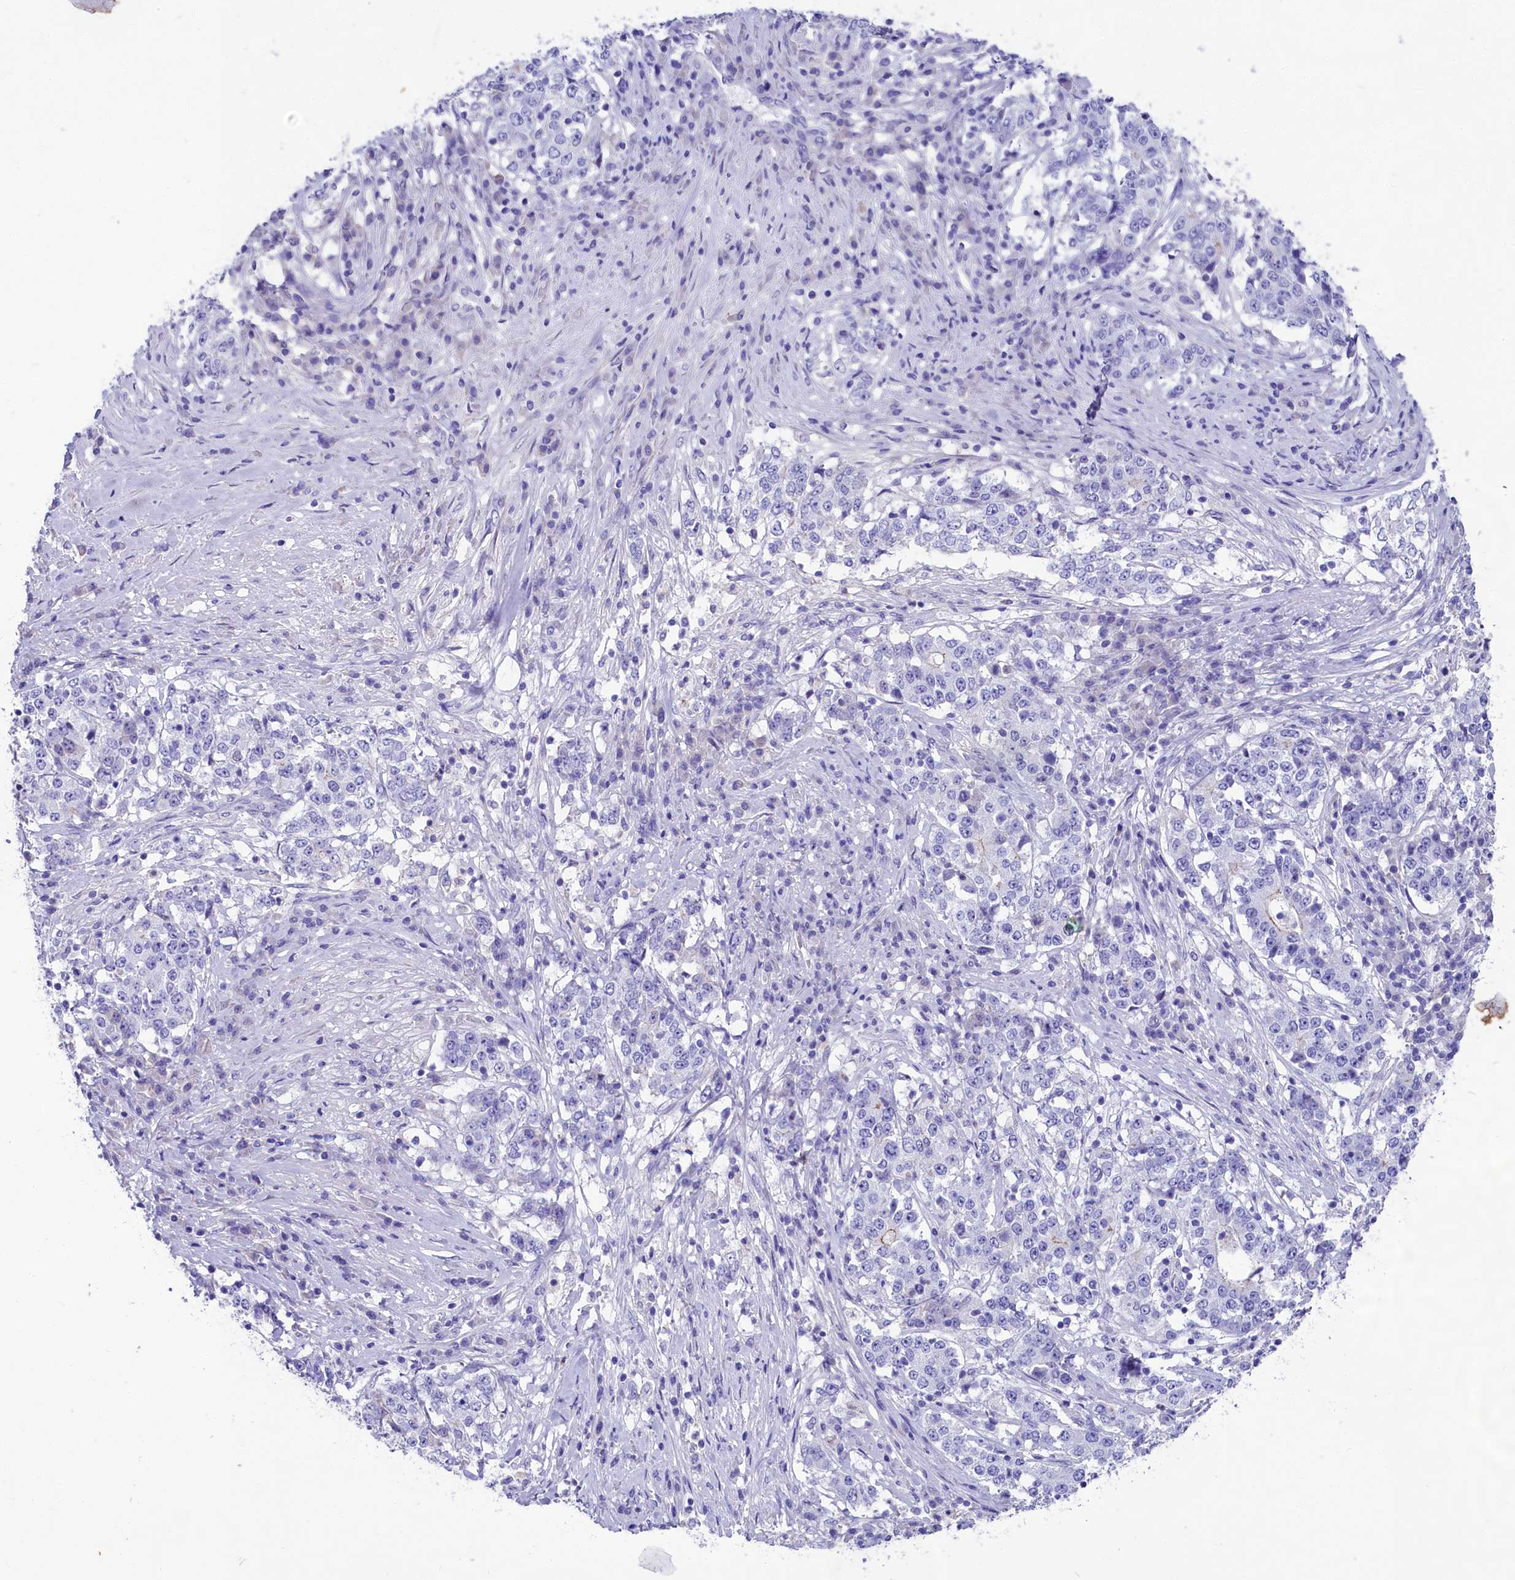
{"staining": {"intensity": "negative", "quantity": "none", "location": "none"}, "tissue": "stomach cancer", "cell_type": "Tumor cells", "image_type": "cancer", "snomed": [{"axis": "morphology", "description": "Adenocarcinoma, NOS"}, {"axis": "topography", "description": "Stomach"}], "caption": "High magnification brightfield microscopy of stomach cancer (adenocarcinoma) stained with DAB (brown) and counterstained with hematoxylin (blue): tumor cells show no significant positivity. (DAB (3,3'-diaminobenzidine) immunohistochemistry (IHC) visualized using brightfield microscopy, high magnification).", "gene": "SULT2A1", "patient": {"sex": "male", "age": 59}}